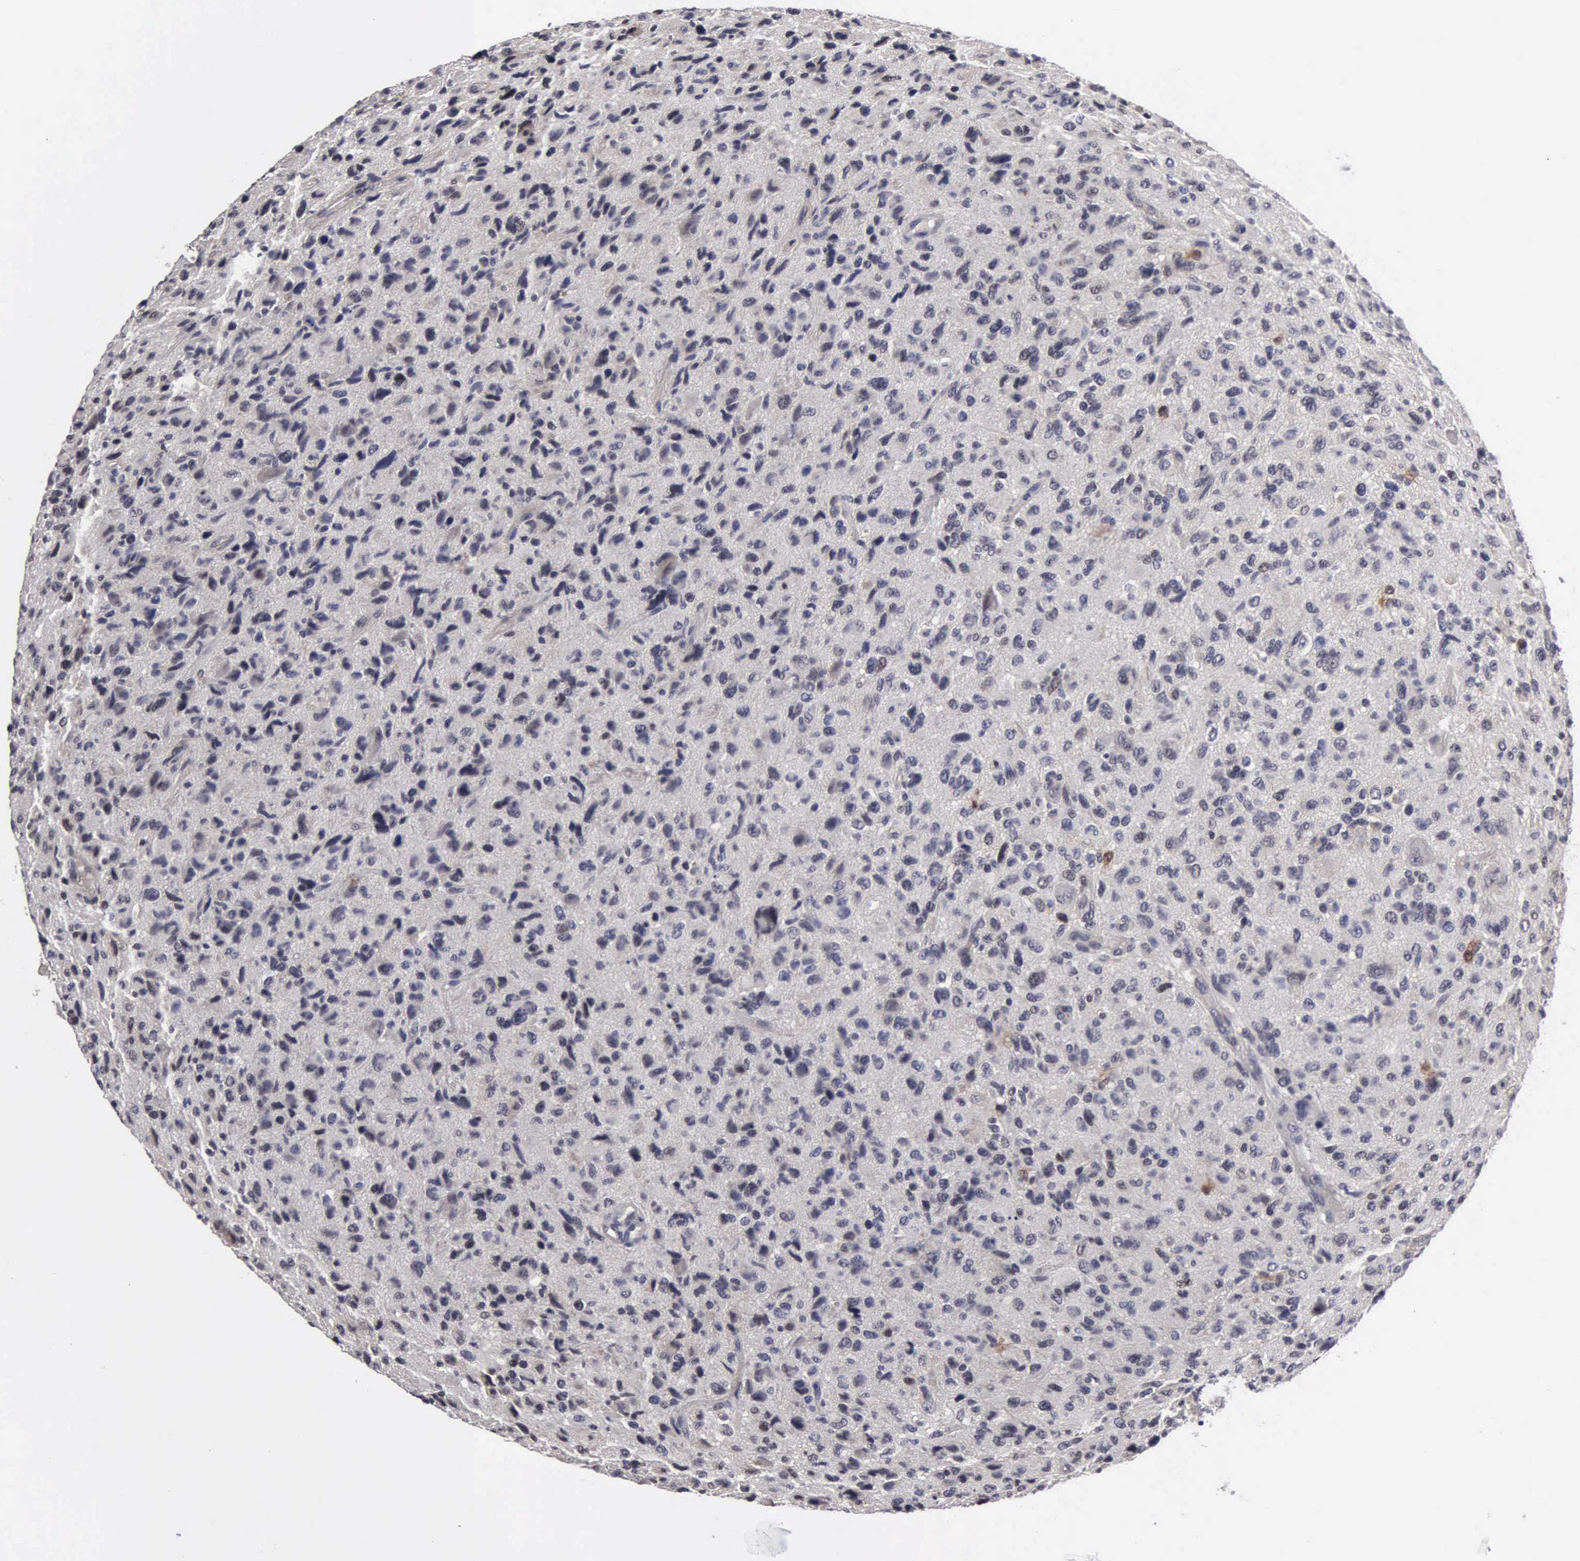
{"staining": {"intensity": "moderate", "quantity": "<25%", "location": "cytoplasmic/membranous,nuclear"}, "tissue": "glioma", "cell_type": "Tumor cells", "image_type": "cancer", "snomed": [{"axis": "morphology", "description": "Glioma, malignant, High grade"}, {"axis": "topography", "description": "Brain"}], "caption": "IHC of malignant glioma (high-grade) demonstrates low levels of moderate cytoplasmic/membranous and nuclear staining in approximately <25% of tumor cells.", "gene": "ZBTB33", "patient": {"sex": "female", "age": 60}}